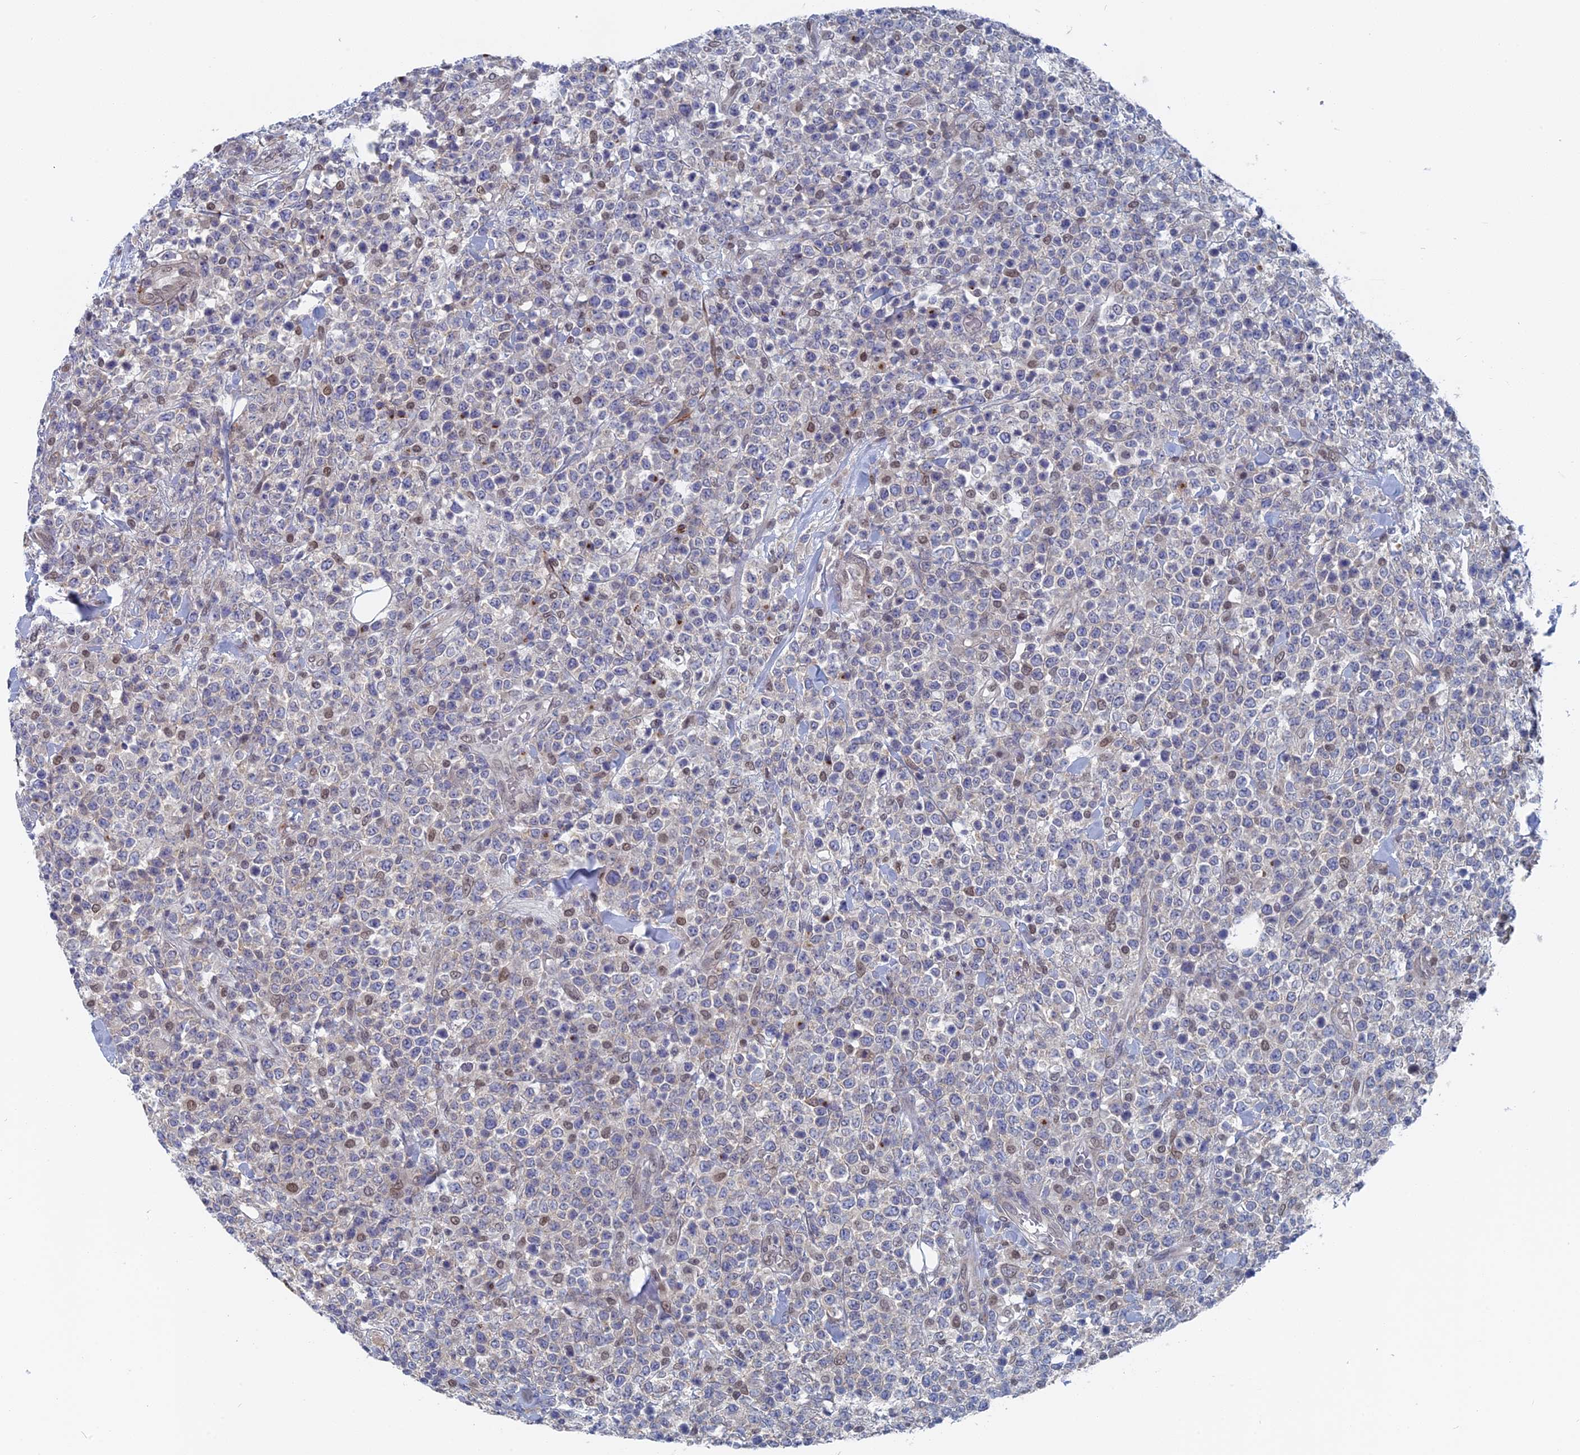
{"staining": {"intensity": "weak", "quantity": "<25%", "location": "nuclear"}, "tissue": "lymphoma", "cell_type": "Tumor cells", "image_type": "cancer", "snomed": [{"axis": "morphology", "description": "Malignant lymphoma, non-Hodgkin's type, High grade"}, {"axis": "topography", "description": "Colon"}], "caption": "Human malignant lymphoma, non-Hodgkin's type (high-grade) stained for a protein using immunohistochemistry shows no staining in tumor cells.", "gene": "MTRF1", "patient": {"sex": "female", "age": 53}}